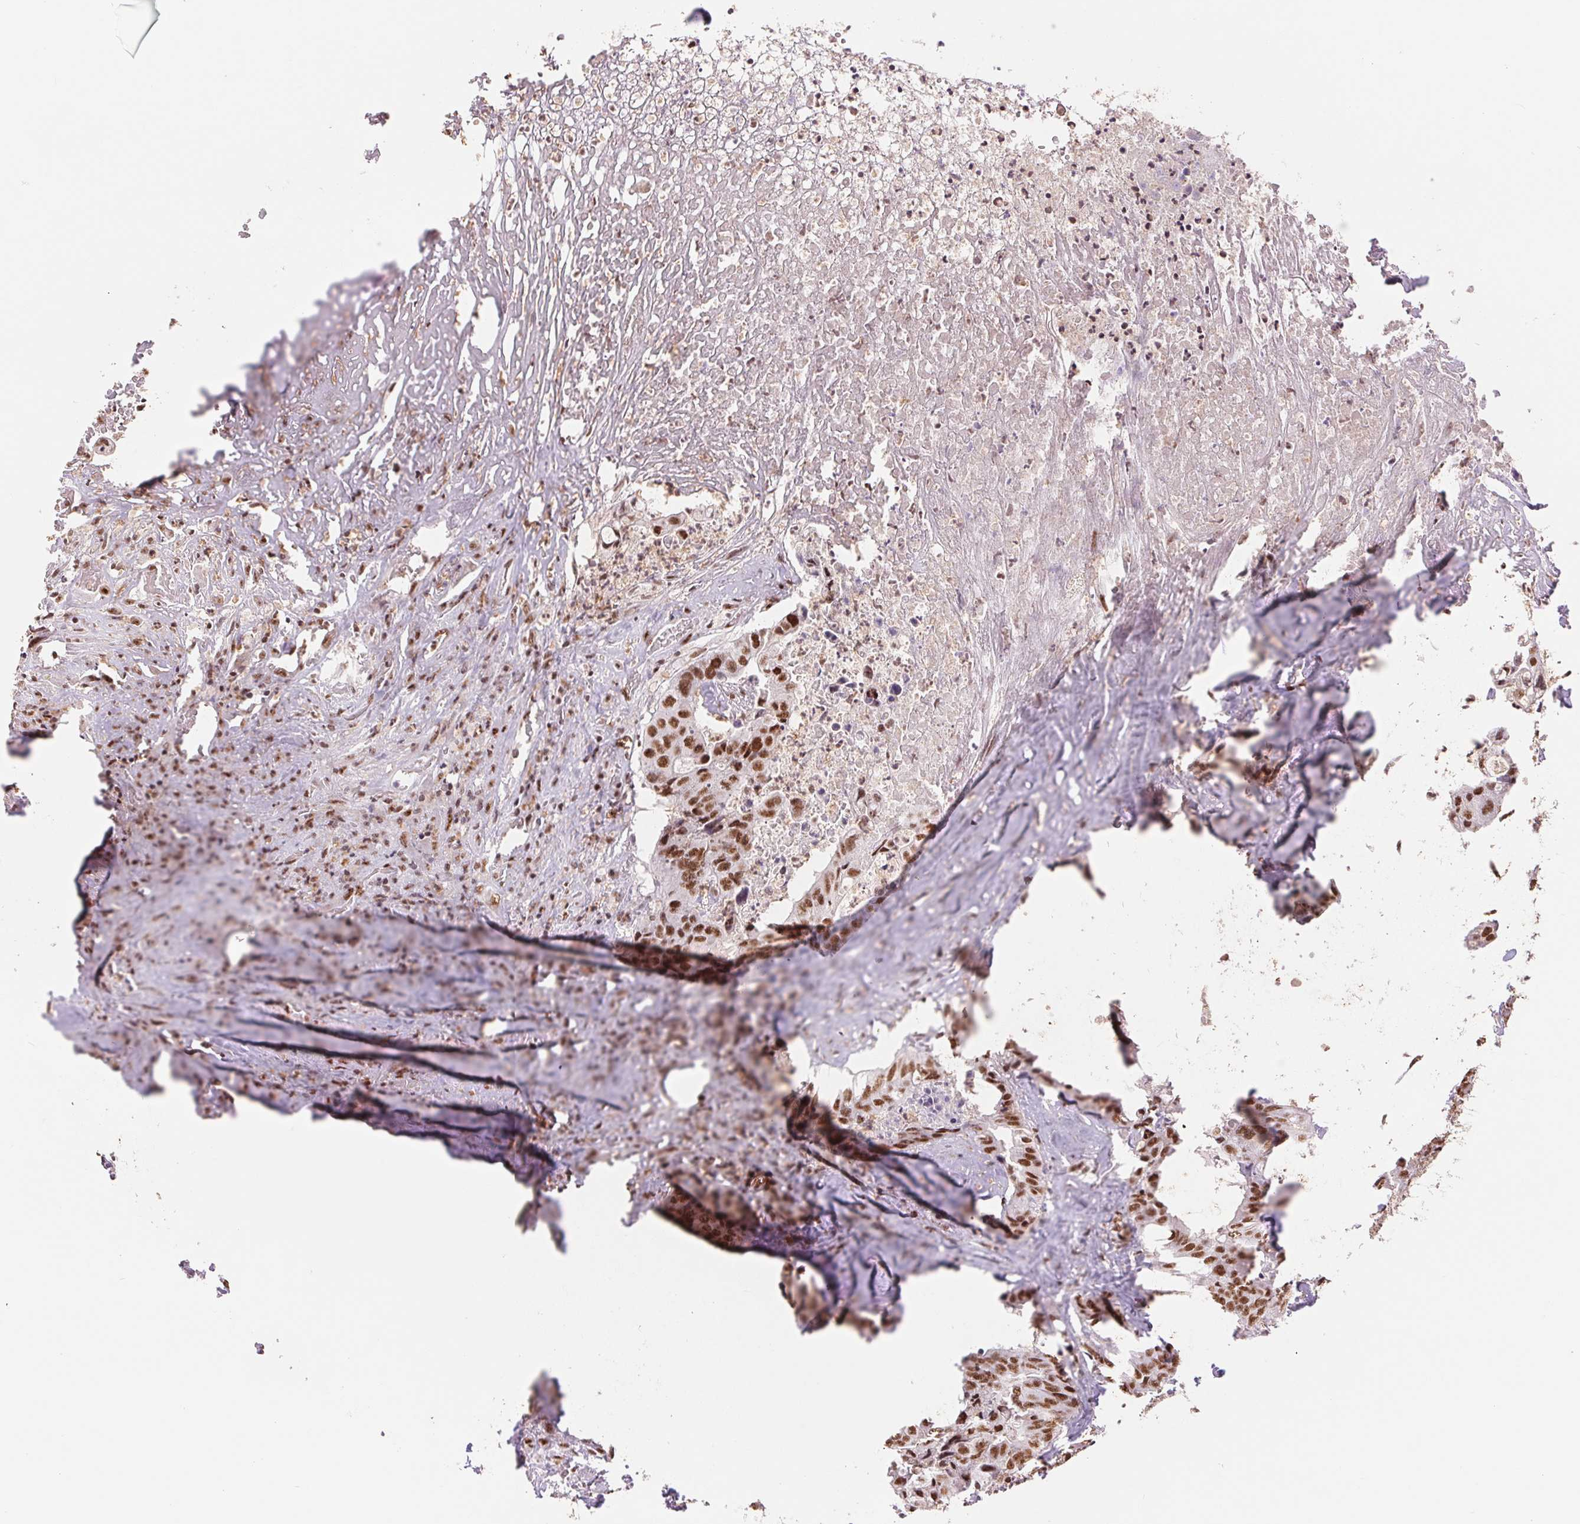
{"staining": {"intensity": "strong", "quantity": ">75%", "location": "nuclear"}, "tissue": "colorectal cancer", "cell_type": "Tumor cells", "image_type": "cancer", "snomed": [{"axis": "morphology", "description": "Adenocarcinoma, NOS"}, {"axis": "topography", "description": "Rectum"}], "caption": "Tumor cells show strong nuclear expression in approximately >75% of cells in adenocarcinoma (colorectal).", "gene": "SREK1", "patient": {"sex": "female", "age": 62}}